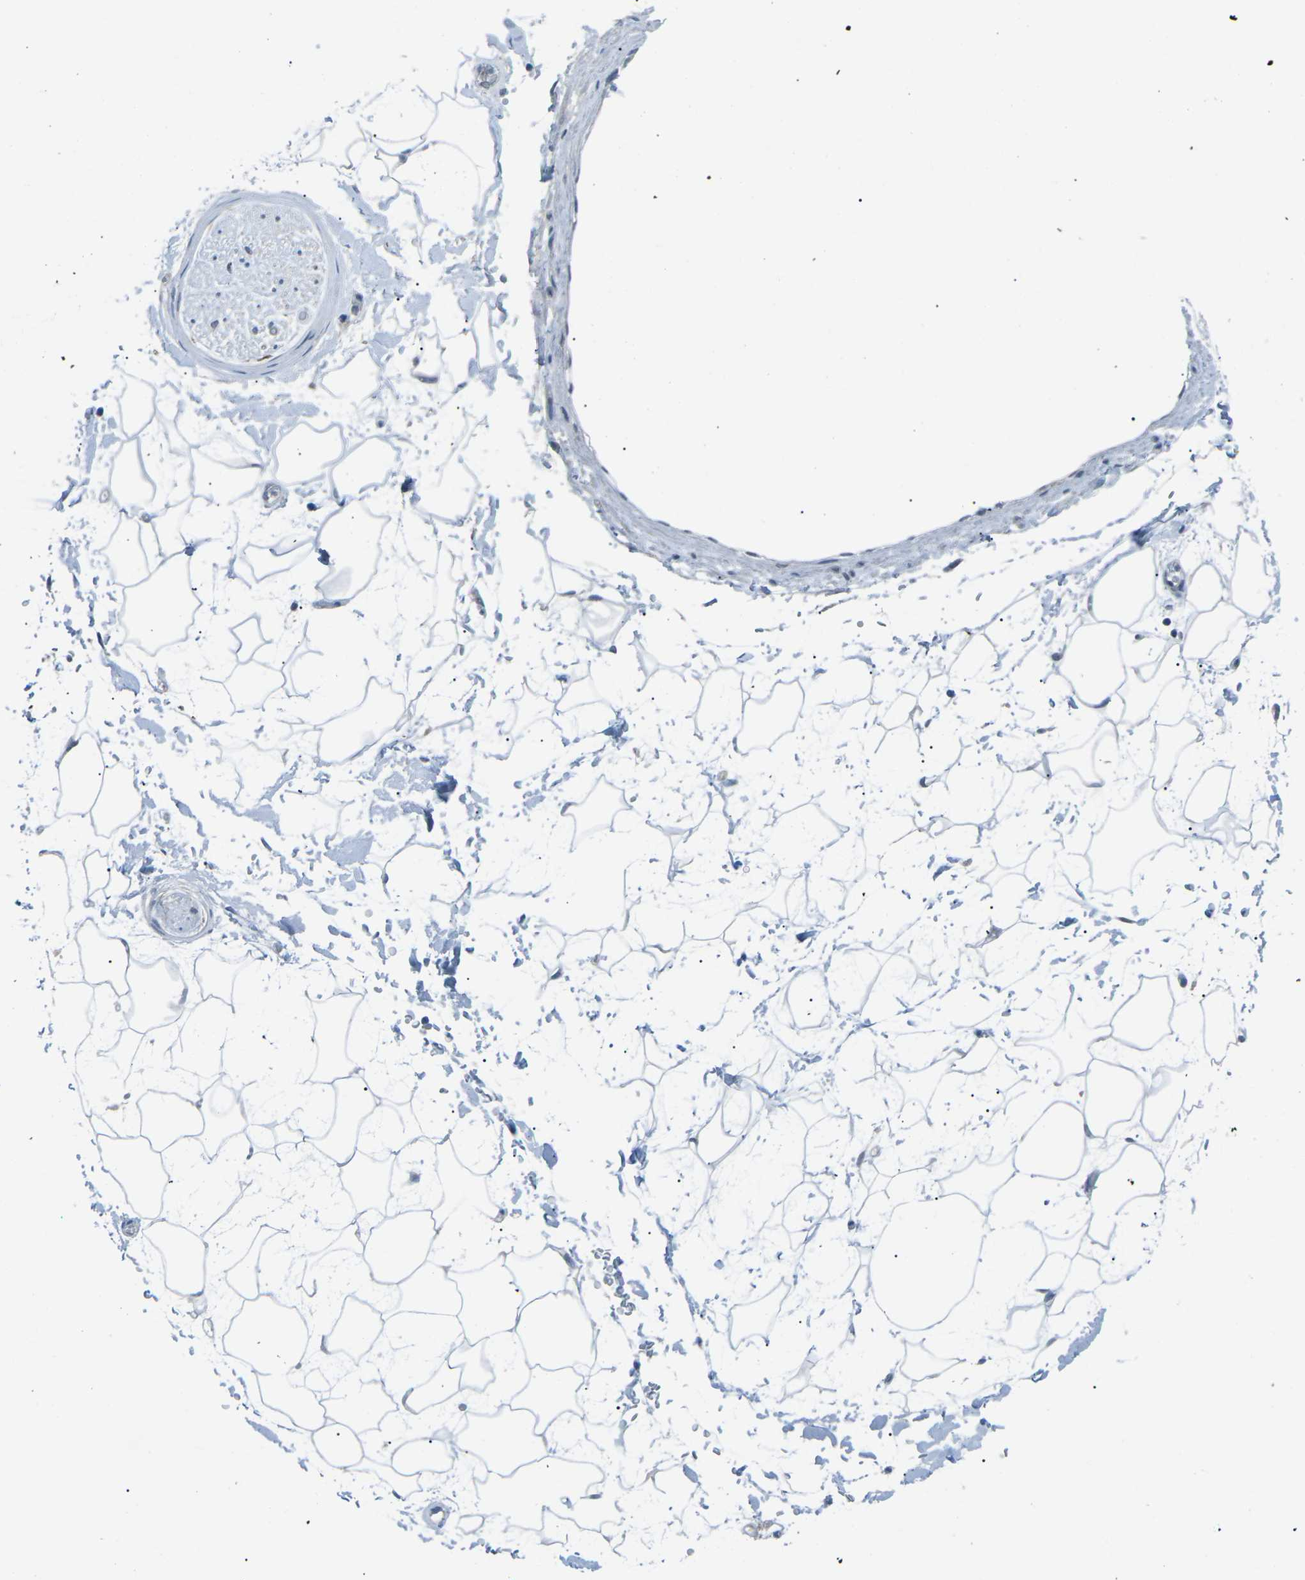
{"staining": {"intensity": "negative", "quantity": "none", "location": "none"}, "tissue": "adipose tissue", "cell_type": "Adipocytes", "image_type": "normal", "snomed": [{"axis": "morphology", "description": "Normal tissue, NOS"}, {"axis": "topography", "description": "Soft tissue"}], "caption": "Adipocytes show no significant staining in normal adipose tissue.", "gene": "PRKCA", "patient": {"sex": "male", "age": 72}}